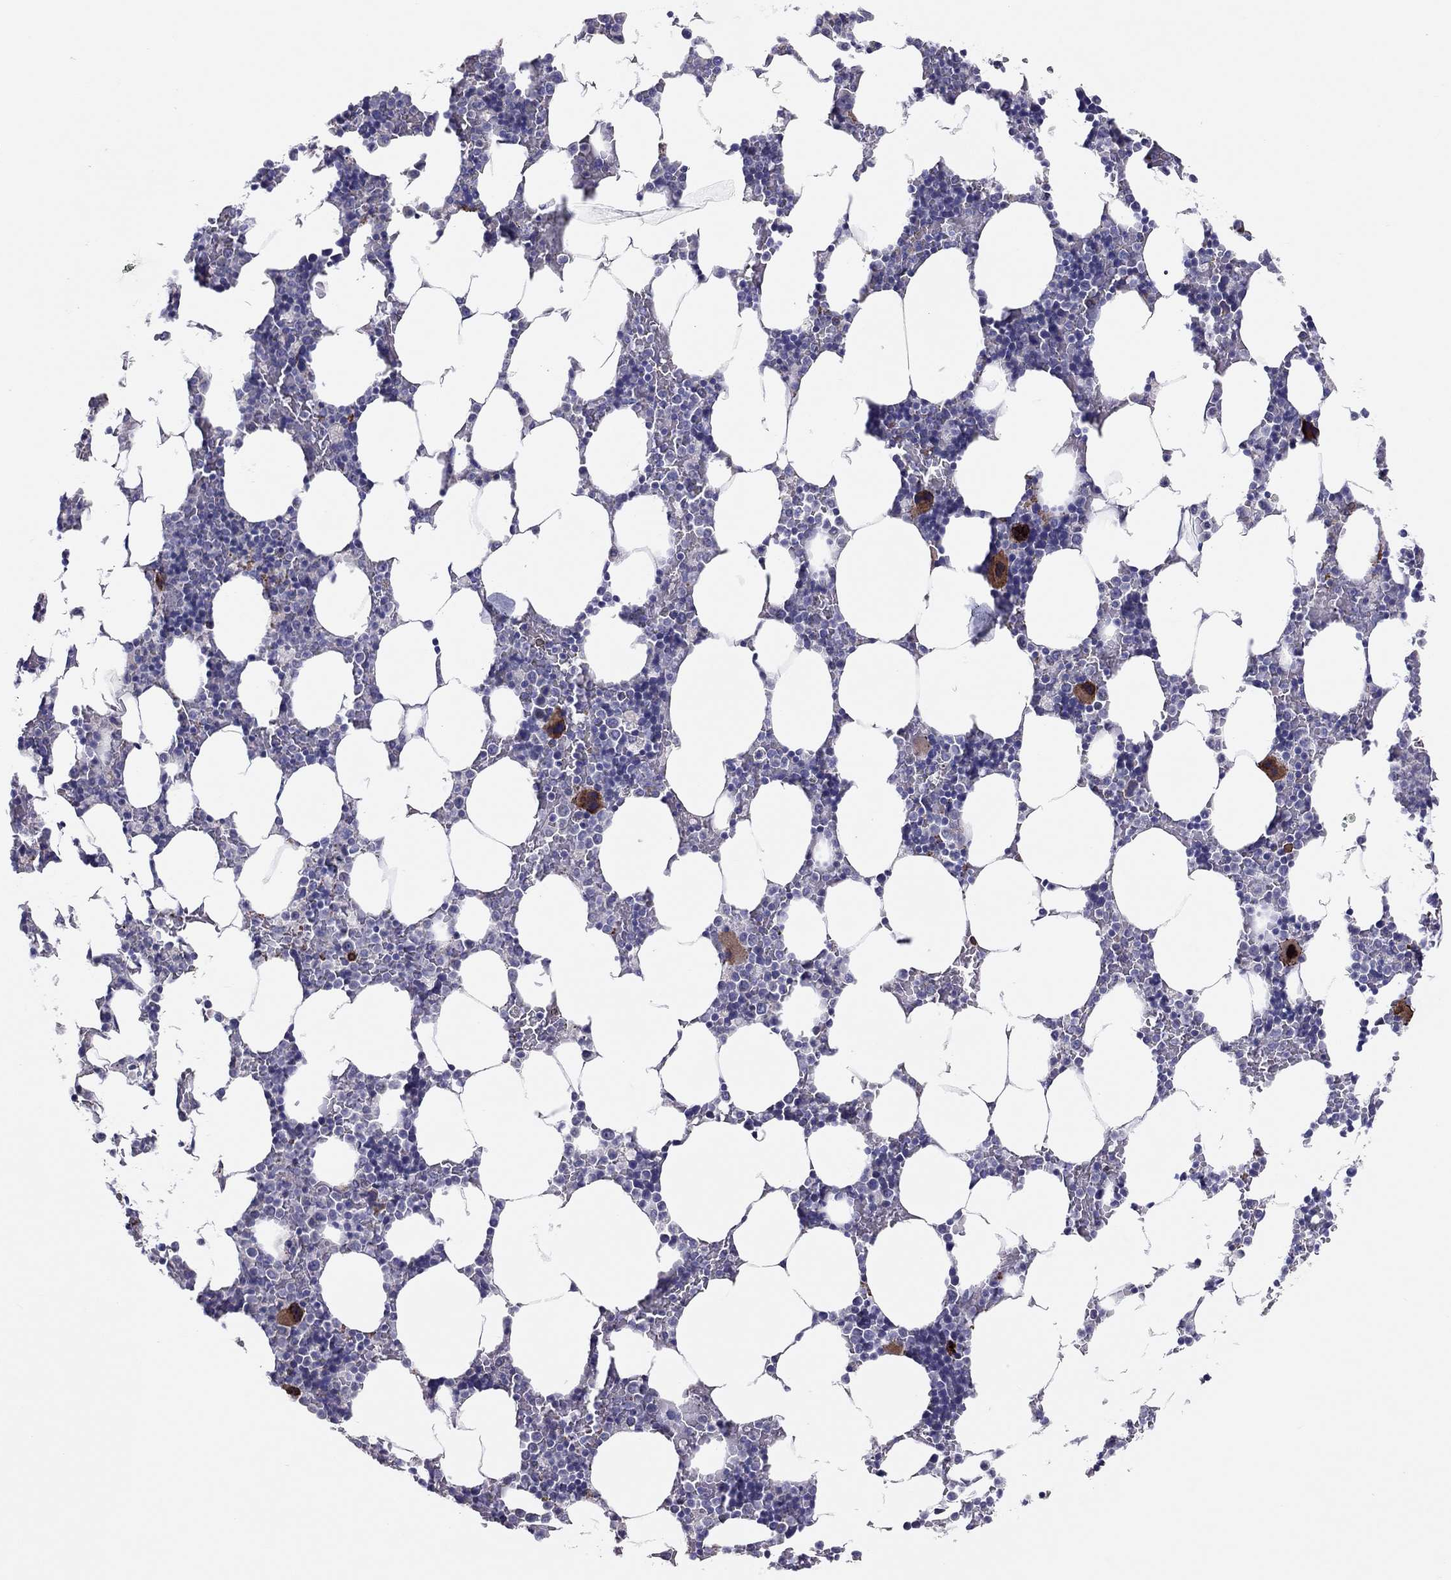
{"staining": {"intensity": "strong", "quantity": "<25%", "location": "cytoplasmic/membranous"}, "tissue": "bone marrow", "cell_type": "Hematopoietic cells", "image_type": "normal", "snomed": [{"axis": "morphology", "description": "Normal tissue, NOS"}, {"axis": "topography", "description": "Bone marrow"}], "caption": "Protein expression analysis of normal bone marrow reveals strong cytoplasmic/membranous staining in approximately <25% of hematopoietic cells. (Stains: DAB in brown, nuclei in blue, Microscopy: brightfield microscopy at high magnification).", "gene": "ADORA2A", "patient": {"sex": "male", "age": 51}}